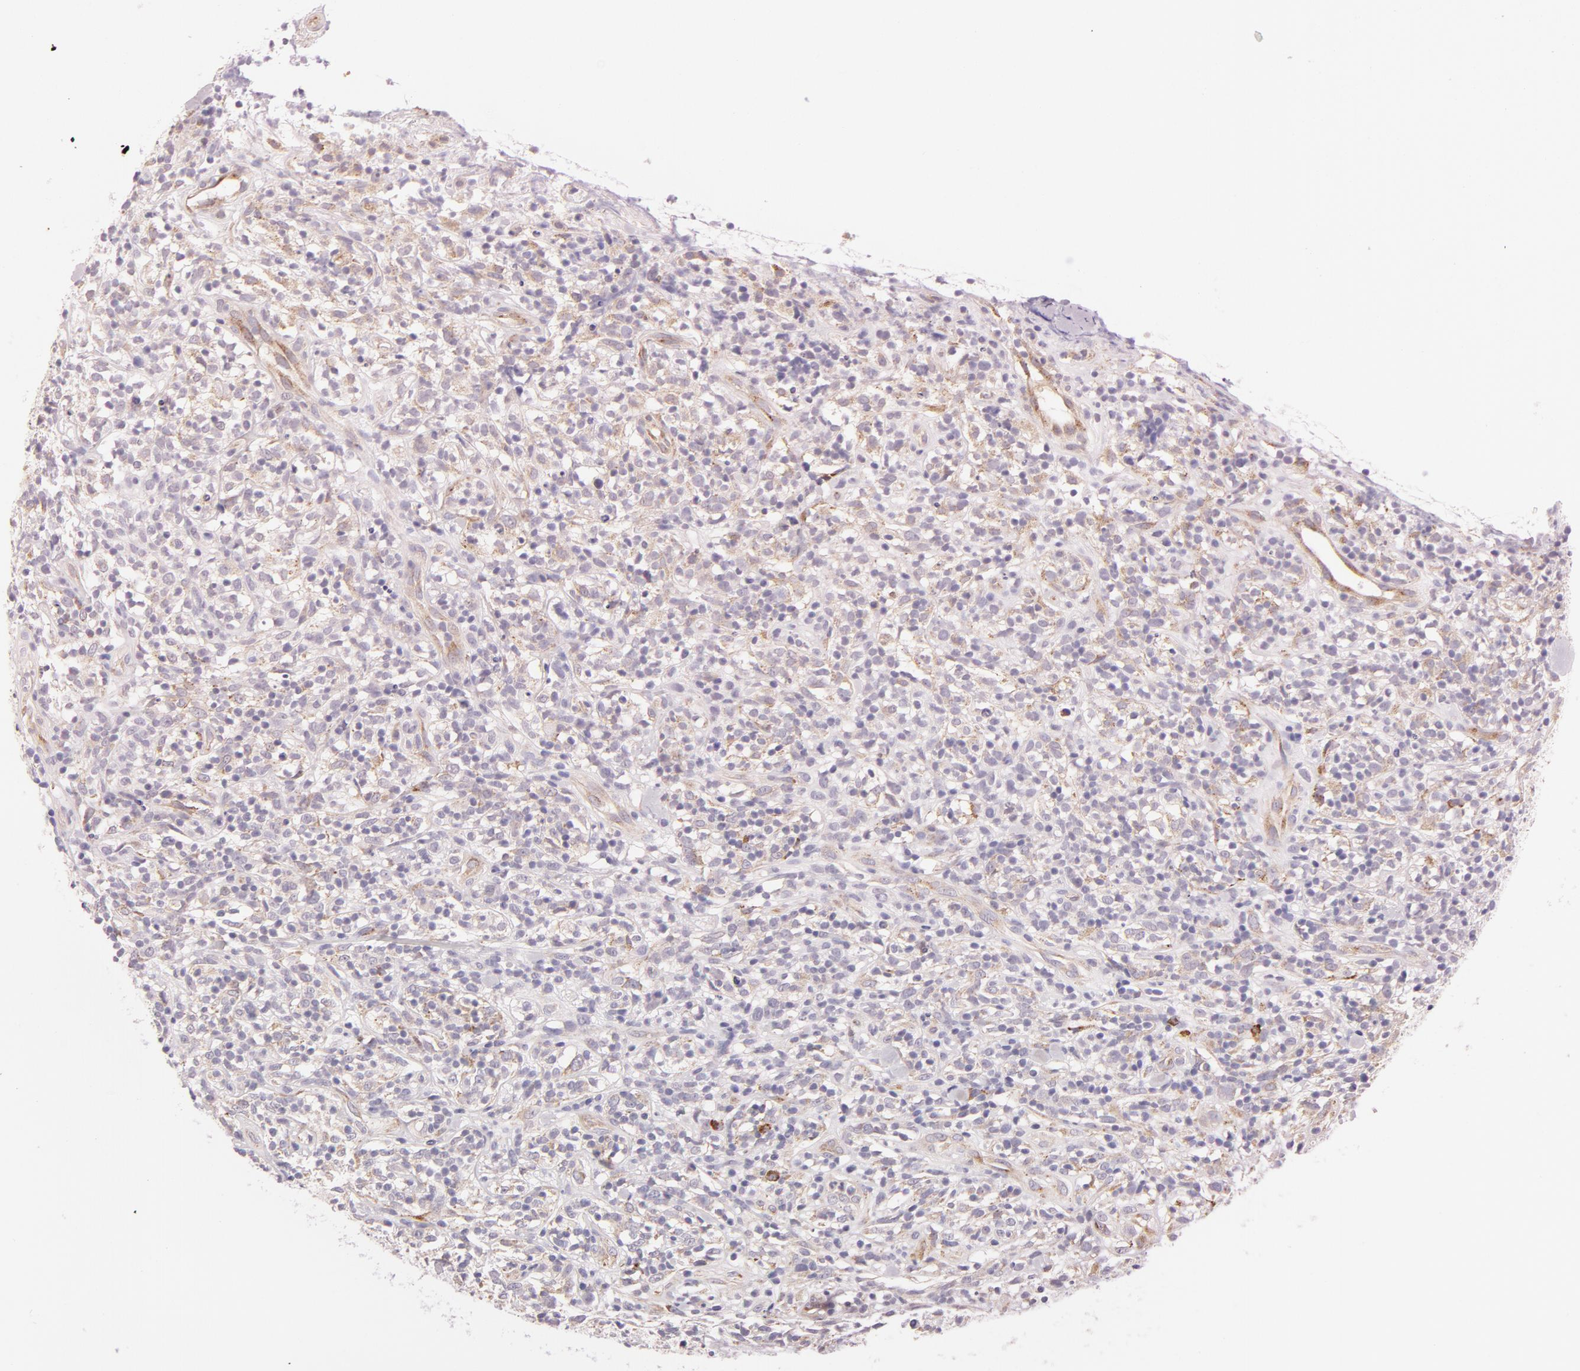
{"staining": {"intensity": "negative", "quantity": "none", "location": "none"}, "tissue": "lymphoma", "cell_type": "Tumor cells", "image_type": "cancer", "snomed": [{"axis": "morphology", "description": "Malignant lymphoma, non-Hodgkin's type, High grade"}, {"axis": "topography", "description": "Lymph node"}], "caption": "Immunohistochemistry photomicrograph of lymphoma stained for a protein (brown), which displays no expression in tumor cells. The staining was performed using DAB to visualize the protein expression in brown, while the nuclei were stained in blue with hematoxylin (Magnification: 20x).", "gene": "RAPGEF3", "patient": {"sex": "female", "age": 73}}